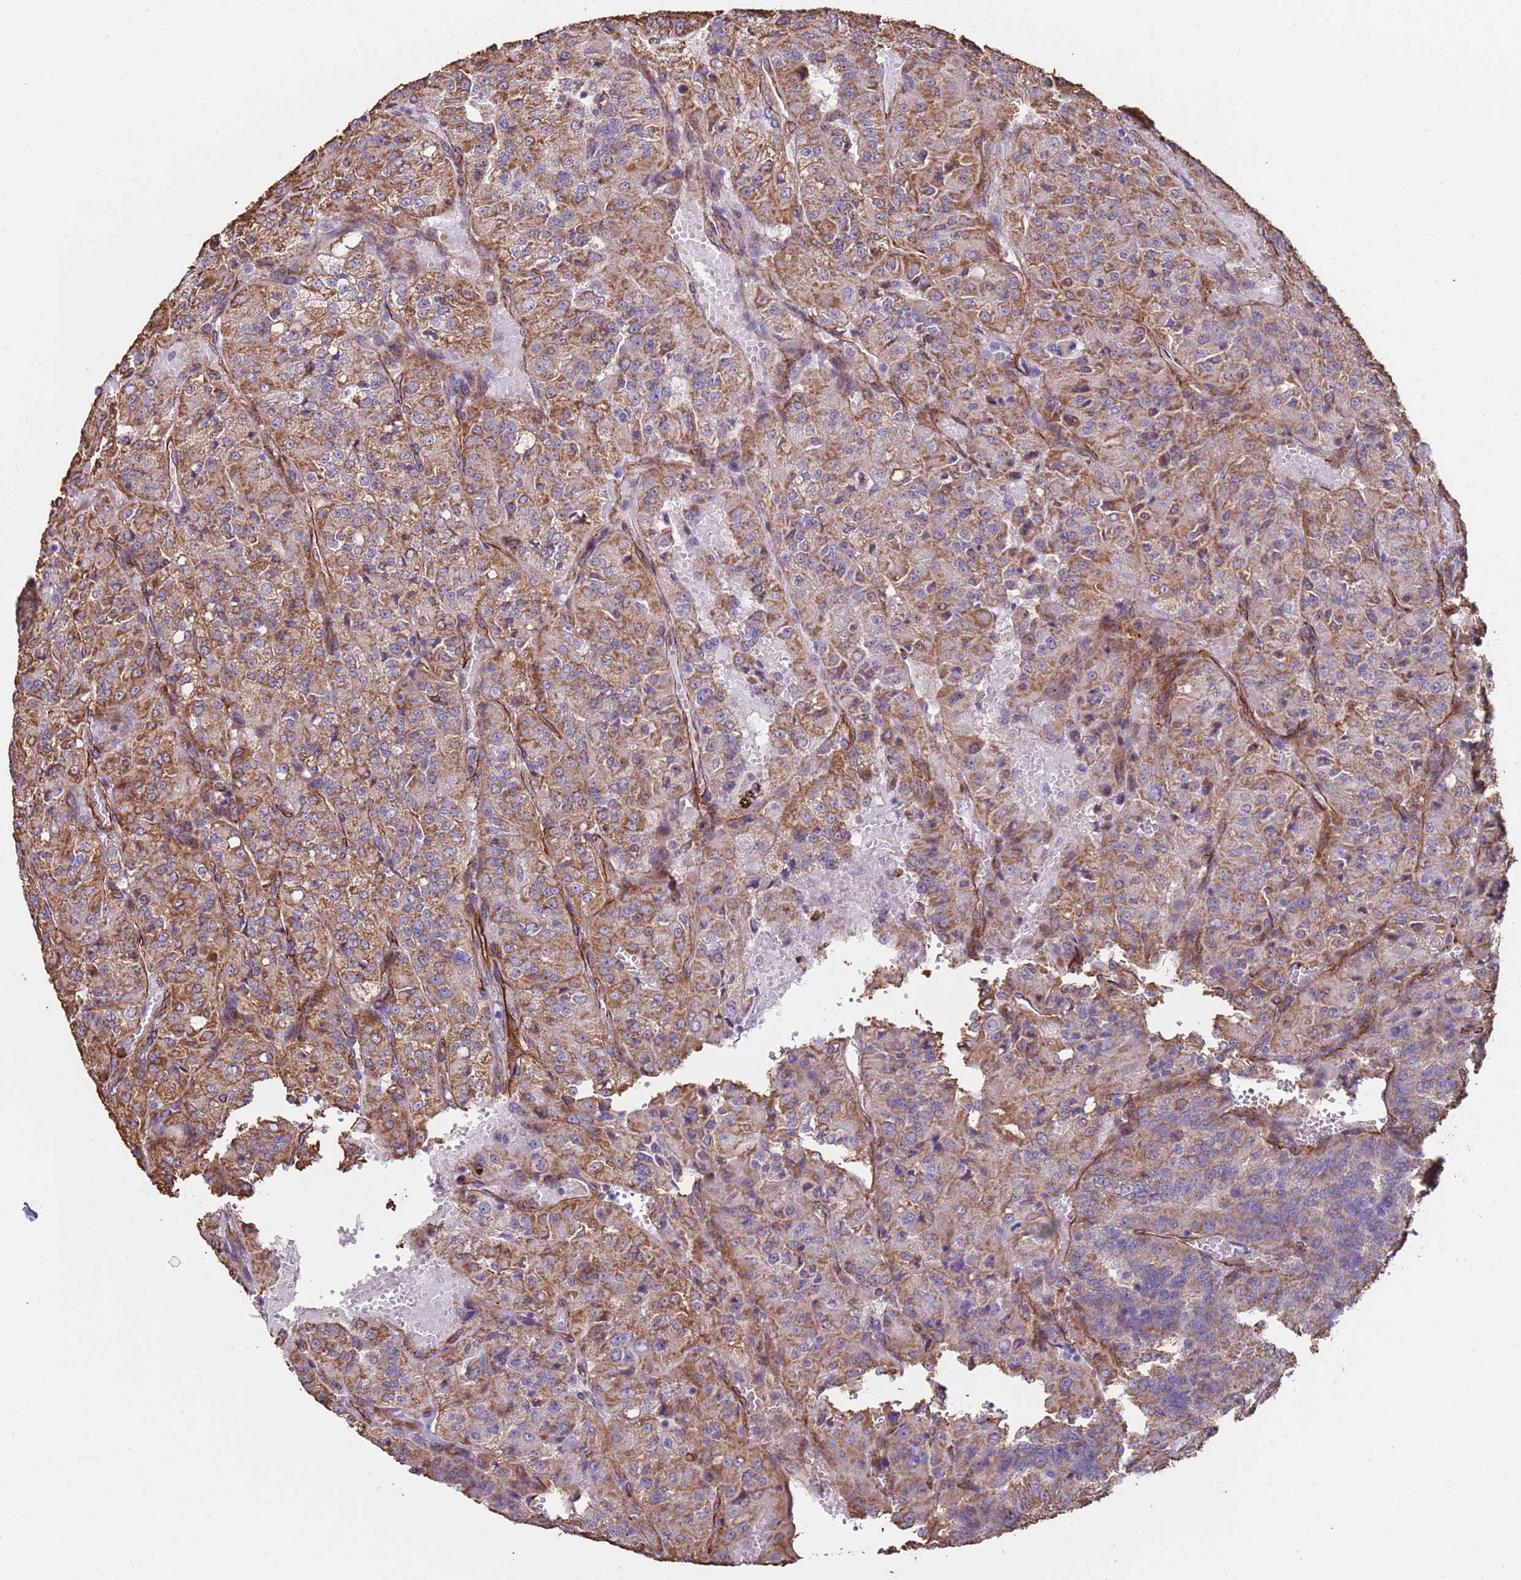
{"staining": {"intensity": "moderate", "quantity": ">75%", "location": "cytoplasmic/membranous"}, "tissue": "renal cancer", "cell_type": "Tumor cells", "image_type": "cancer", "snomed": [{"axis": "morphology", "description": "Adenocarcinoma, NOS"}, {"axis": "topography", "description": "Kidney"}], "caption": "A brown stain labels moderate cytoplasmic/membranous staining of a protein in human renal cancer (adenocarcinoma) tumor cells.", "gene": "GASK1A", "patient": {"sex": "female", "age": 63}}